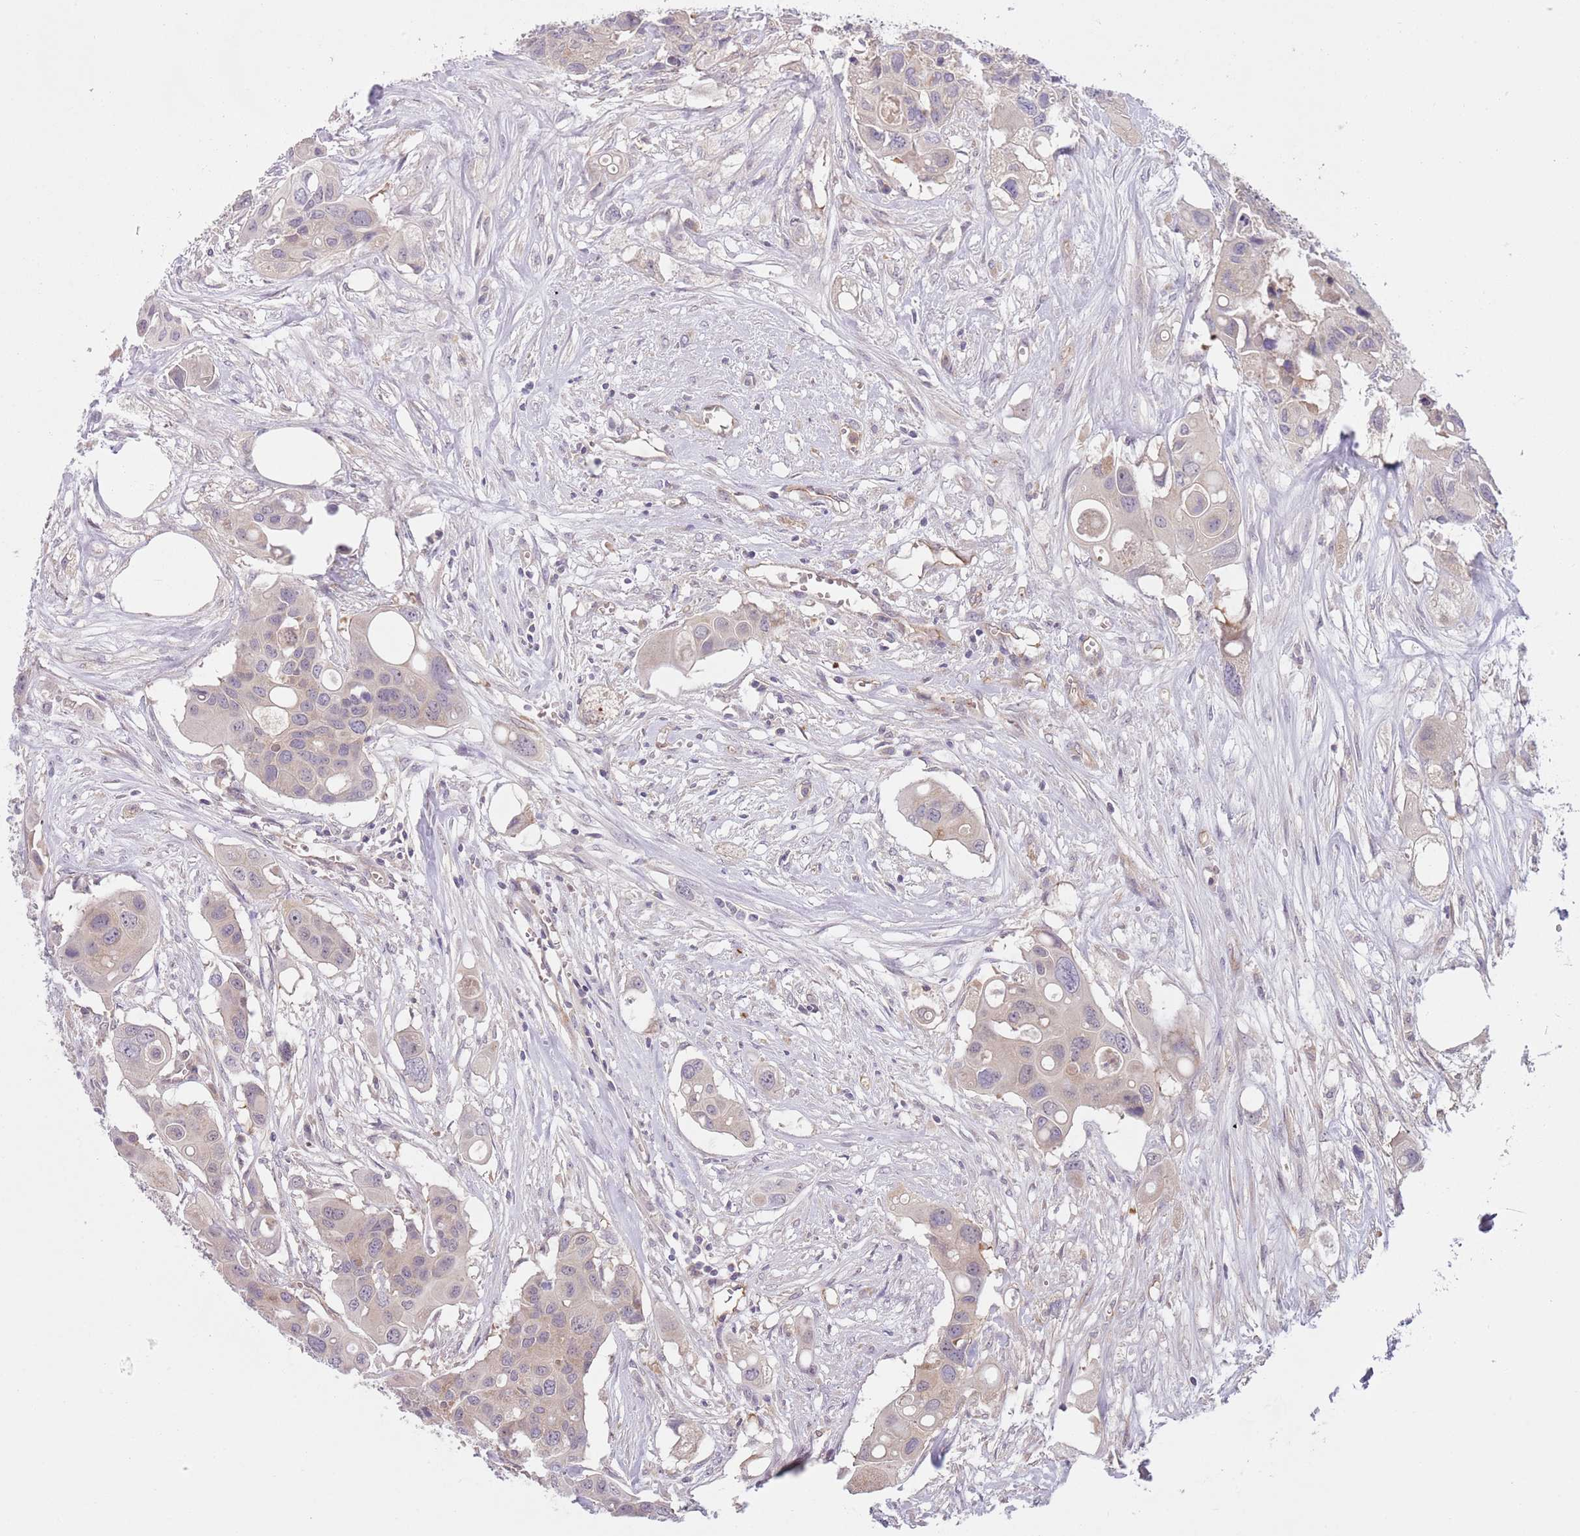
{"staining": {"intensity": "weak", "quantity": "<25%", "location": "cytoplasmic/membranous"}, "tissue": "colorectal cancer", "cell_type": "Tumor cells", "image_type": "cancer", "snomed": [{"axis": "morphology", "description": "Adenocarcinoma, NOS"}, {"axis": "topography", "description": "Colon"}], "caption": "High power microscopy histopathology image of an immunohistochemistry photomicrograph of adenocarcinoma (colorectal), revealing no significant staining in tumor cells.", "gene": "SKOR2", "patient": {"sex": "male", "age": 77}}